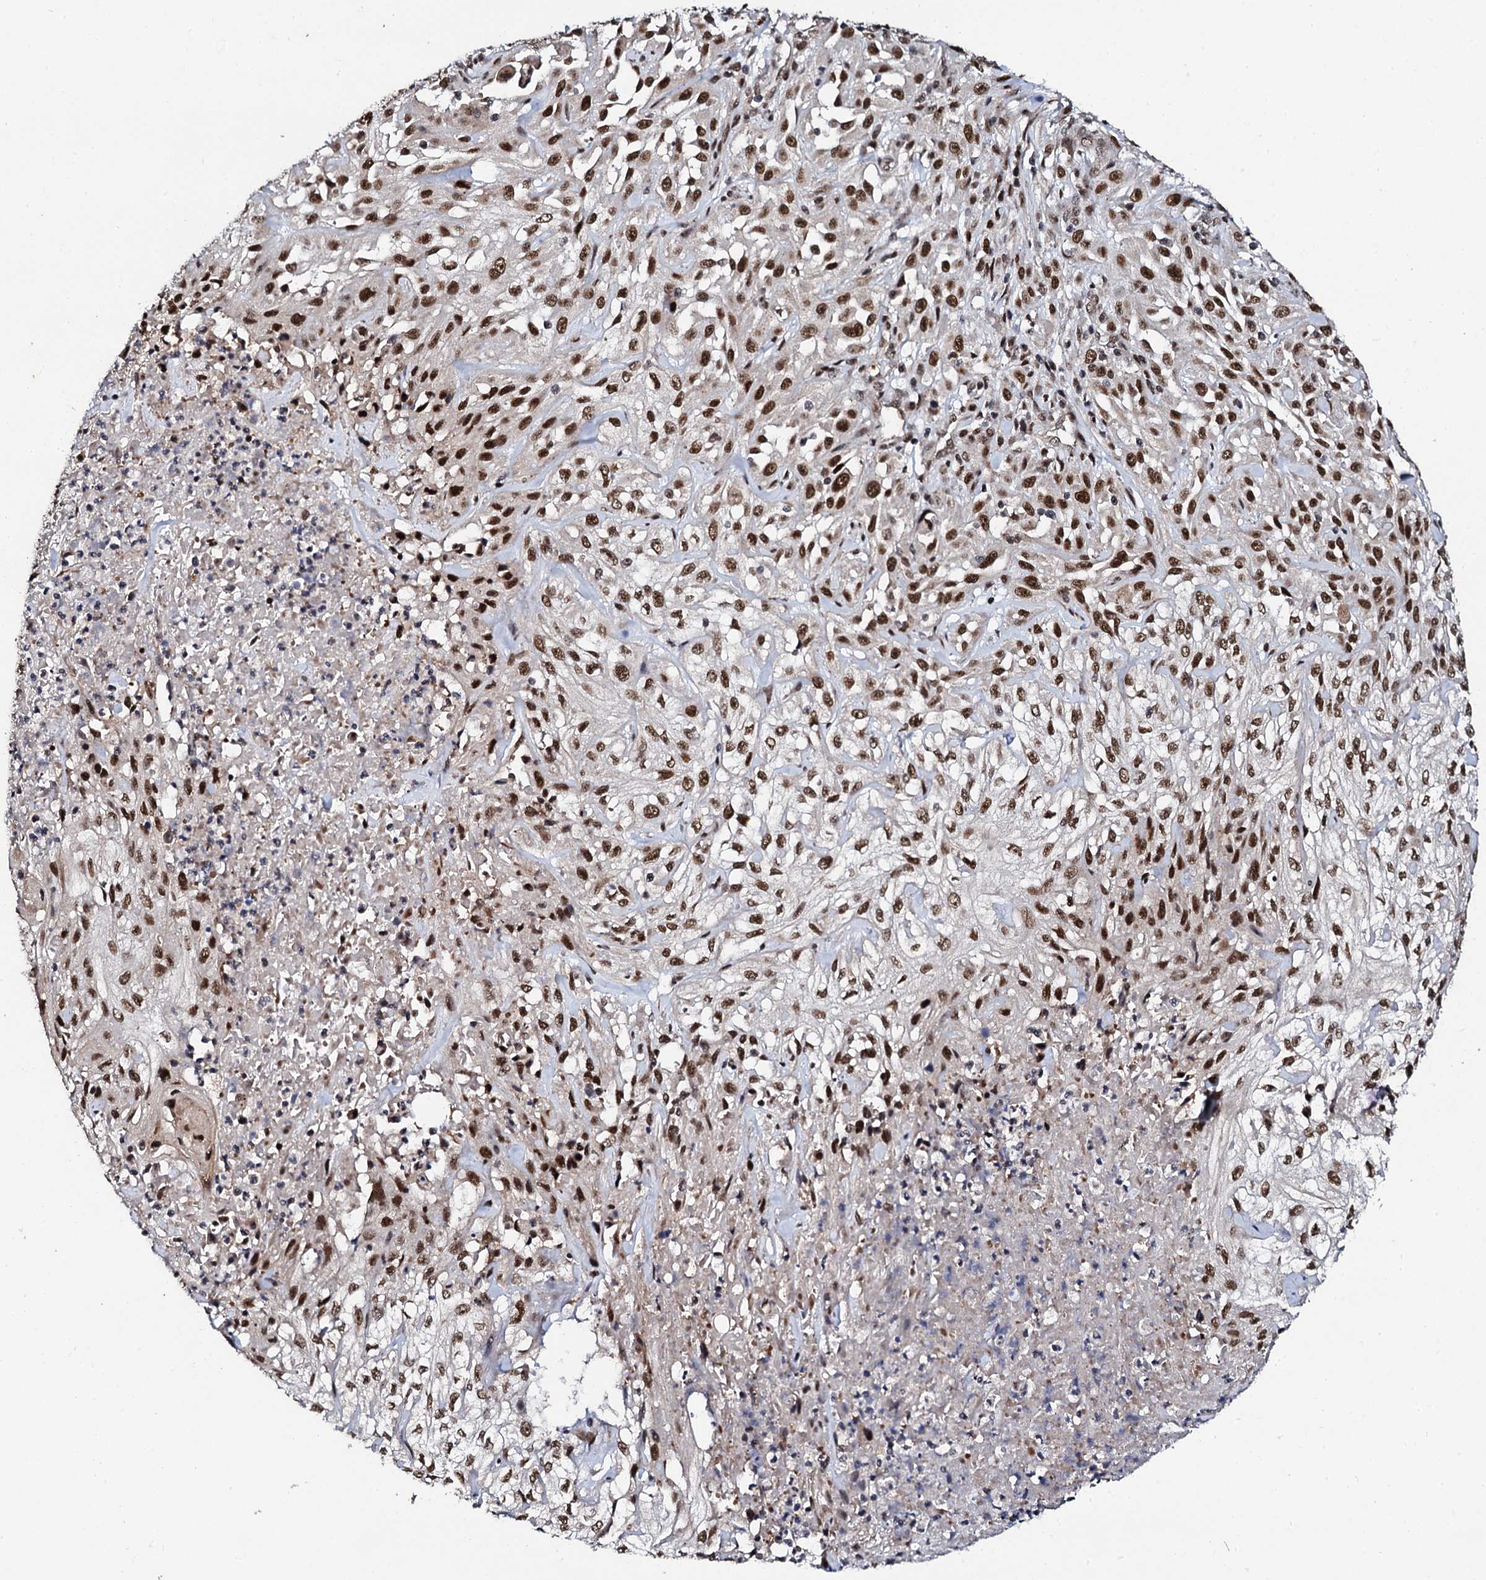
{"staining": {"intensity": "moderate", "quantity": ">75%", "location": "nuclear"}, "tissue": "skin cancer", "cell_type": "Tumor cells", "image_type": "cancer", "snomed": [{"axis": "morphology", "description": "Squamous cell carcinoma, NOS"}, {"axis": "morphology", "description": "Squamous cell carcinoma, metastatic, NOS"}, {"axis": "topography", "description": "Skin"}, {"axis": "topography", "description": "Lymph node"}], "caption": "Immunohistochemistry (IHC) (DAB) staining of human squamous cell carcinoma (skin) reveals moderate nuclear protein expression in about >75% of tumor cells.", "gene": "CSTF3", "patient": {"sex": "male", "age": 75}}